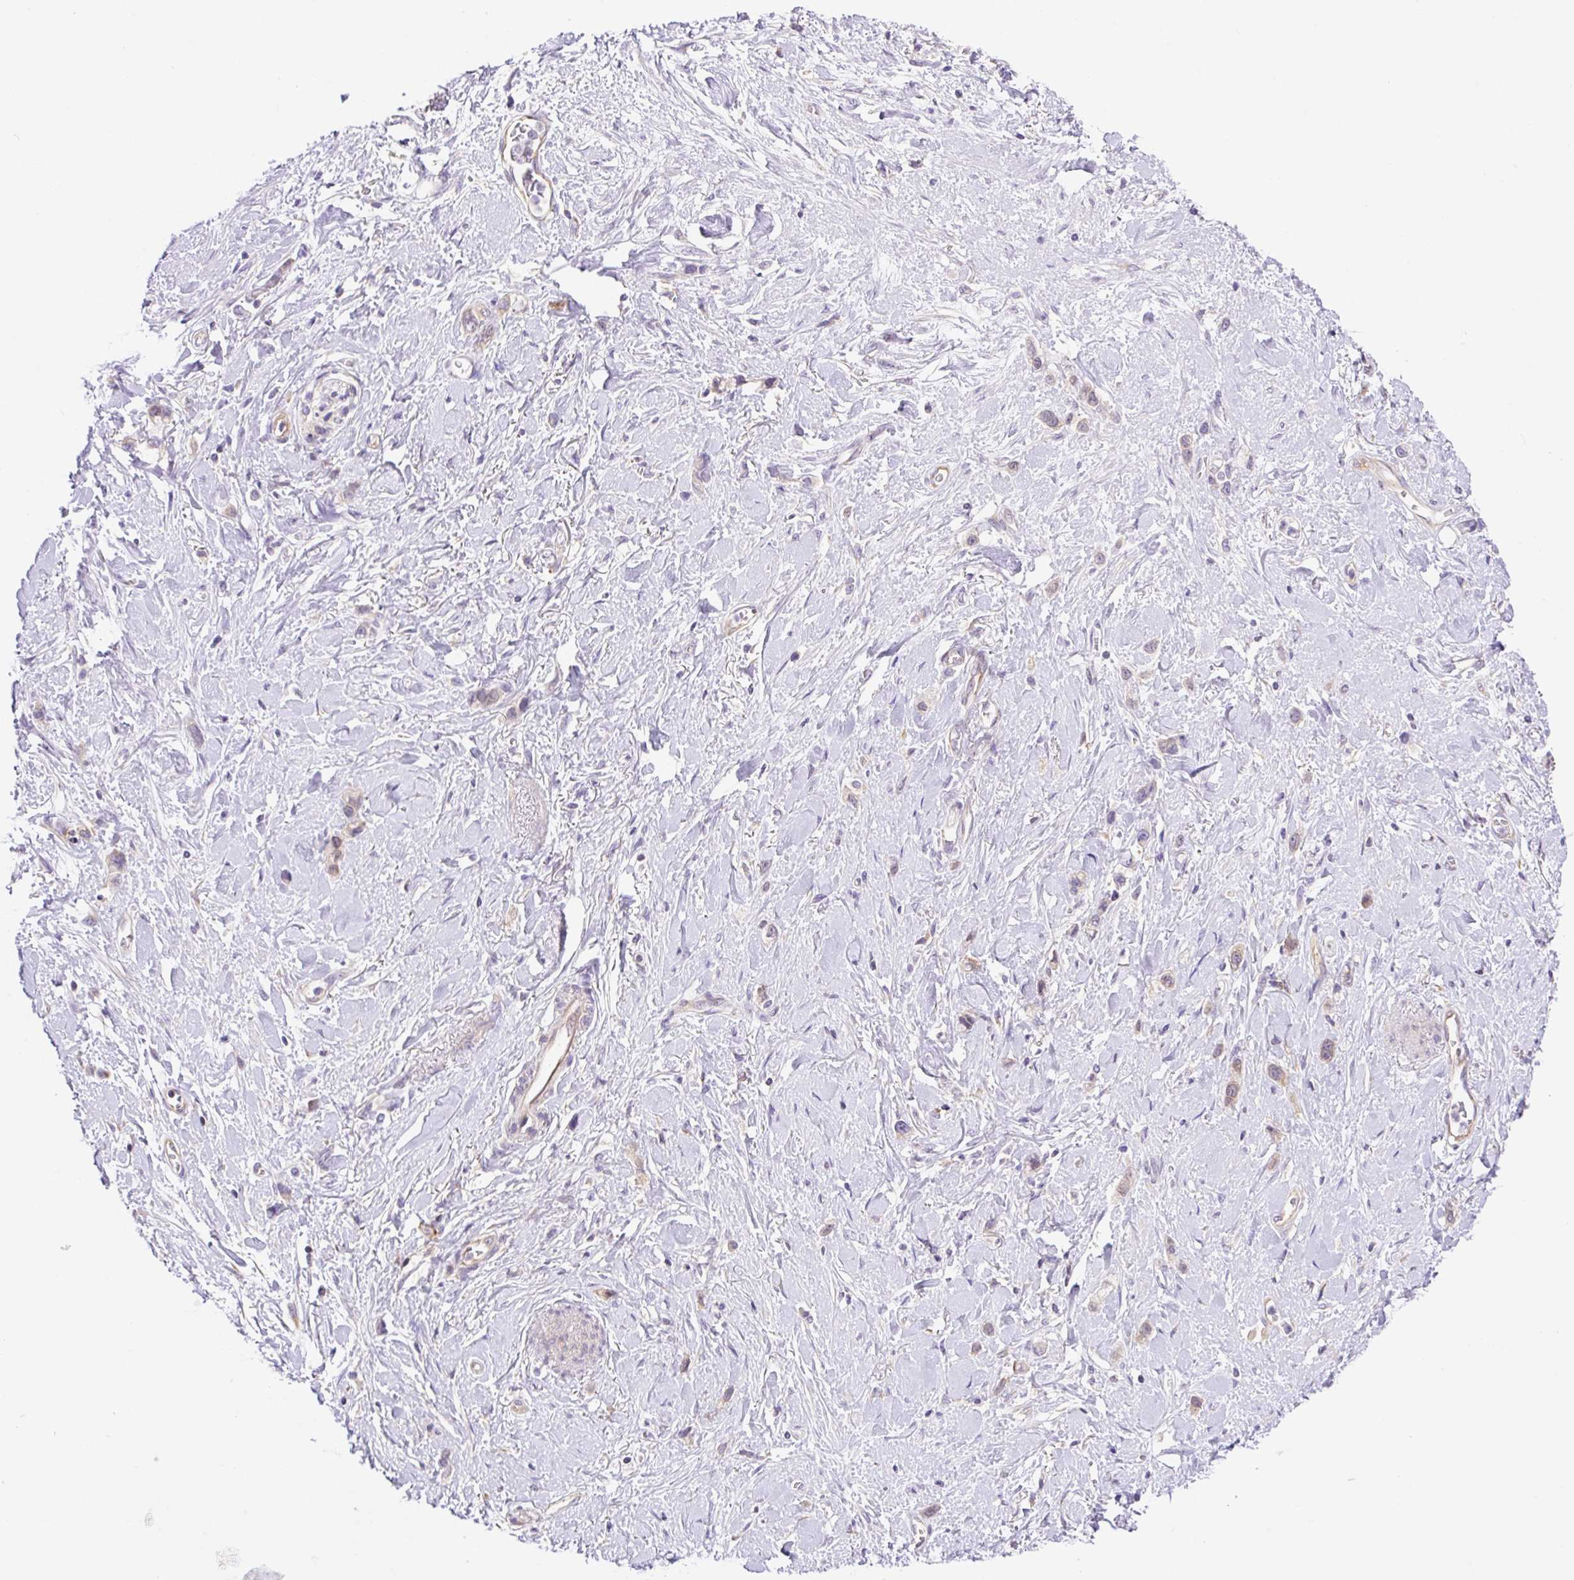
{"staining": {"intensity": "weak", "quantity": "<25%", "location": "cytoplasmic/membranous"}, "tissue": "stomach cancer", "cell_type": "Tumor cells", "image_type": "cancer", "snomed": [{"axis": "morphology", "description": "Adenocarcinoma, NOS"}, {"axis": "topography", "description": "Stomach"}], "caption": "Human stomach adenocarcinoma stained for a protein using immunohistochemistry (IHC) displays no positivity in tumor cells.", "gene": "CAMK2B", "patient": {"sex": "female", "age": 65}}